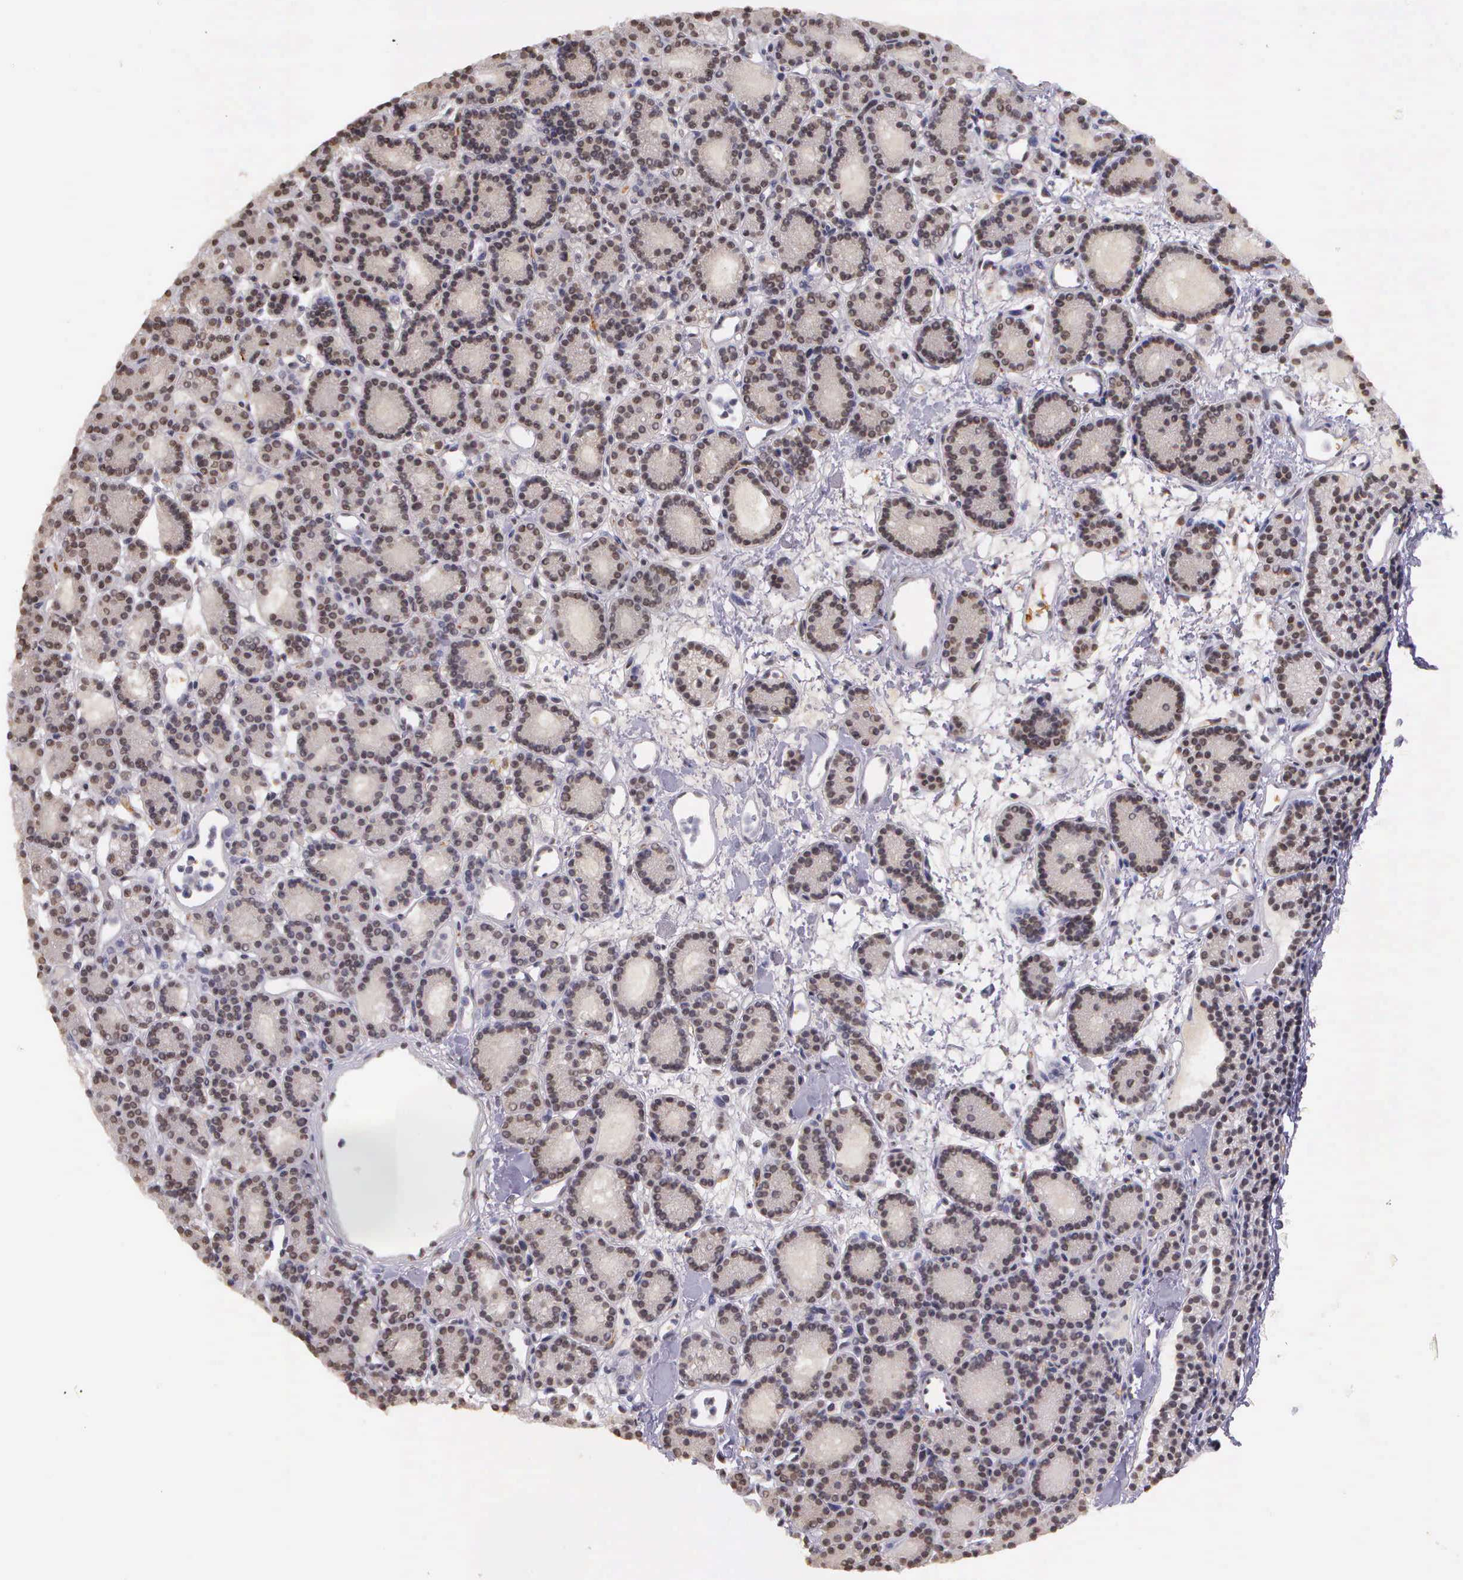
{"staining": {"intensity": "weak", "quantity": "25%-75%", "location": "nuclear"}, "tissue": "parathyroid gland", "cell_type": "Glandular cells", "image_type": "normal", "snomed": [{"axis": "morphology", "description": "Normal tissue, NOS"}, {"axis": "topography", "description": "Parathyroid gland"}], "caption": "There is low levels of weak nuclear staining in glandular cells of benign parathyroid gland, as demonstrated by immunohistochemical staining (brown color).", "gene": "ARMCX5", "patient": {"sex": "male", "age": 85}}